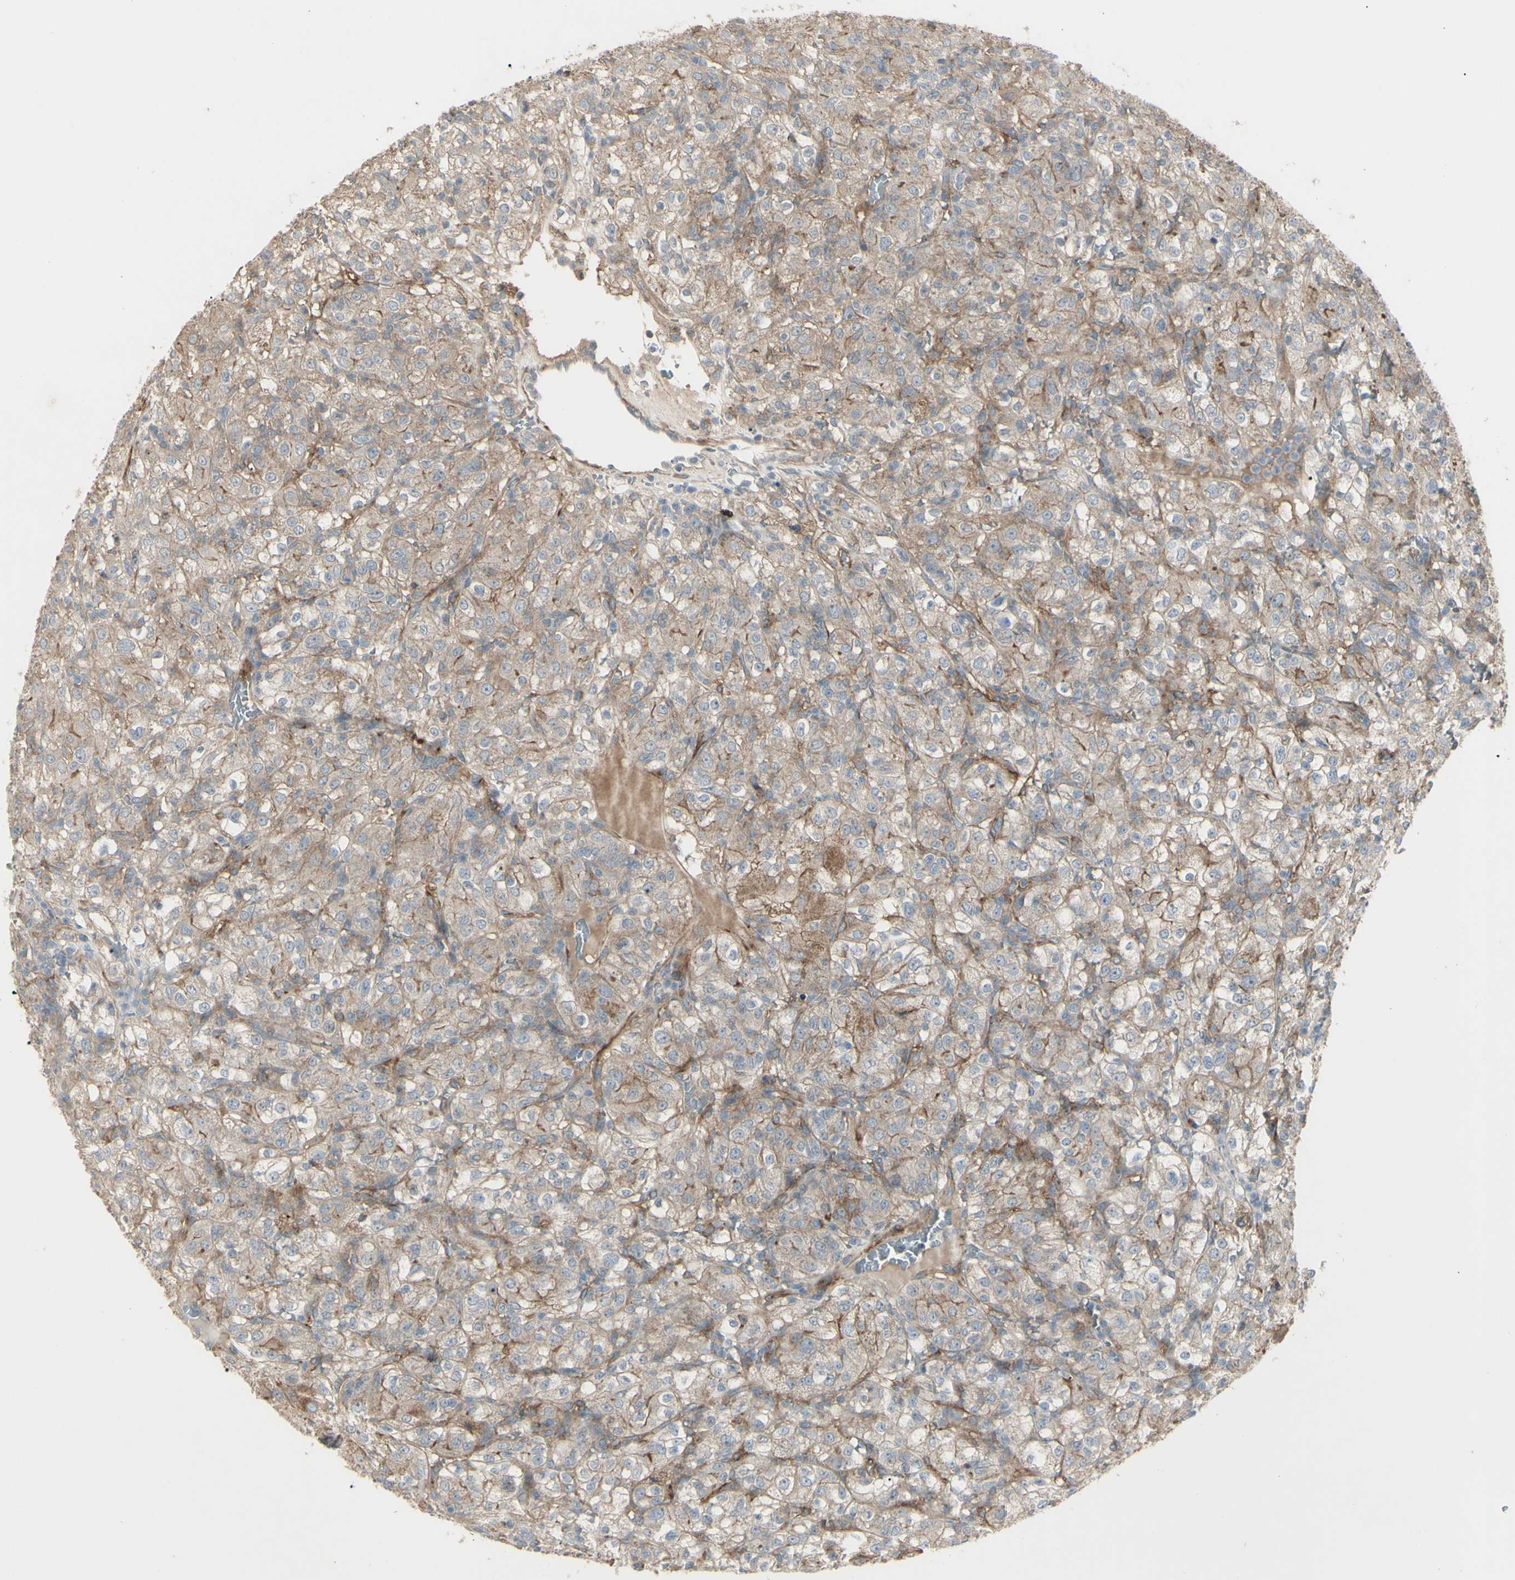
{"staining": {"intensity": "weak", "quantity": "25%-75%", "location": "cytoplasmic/membranous"}, "tissue": "renal cancer", "cell_type": "Tumor cells", "image_type": "cancer", "snomed": [{"axis": "morphology", "description": "Normal tissue, NOS"}, {"axis": "morphology", "description": "Adenocarcinoma, NOS"}, {"axis": "topography", "description": "Kidney"}], "caption": "Adenocarcinoma (renal) stained with DAB IHC exhibits low levels of weak cytoplasmic/membranous staining in about 25%-75% of tumor cells. (Brightfield microscopy of DAB IHC at high magnification).", "gene": "CD276", "patient": {"sex": "female", "age": 72}}